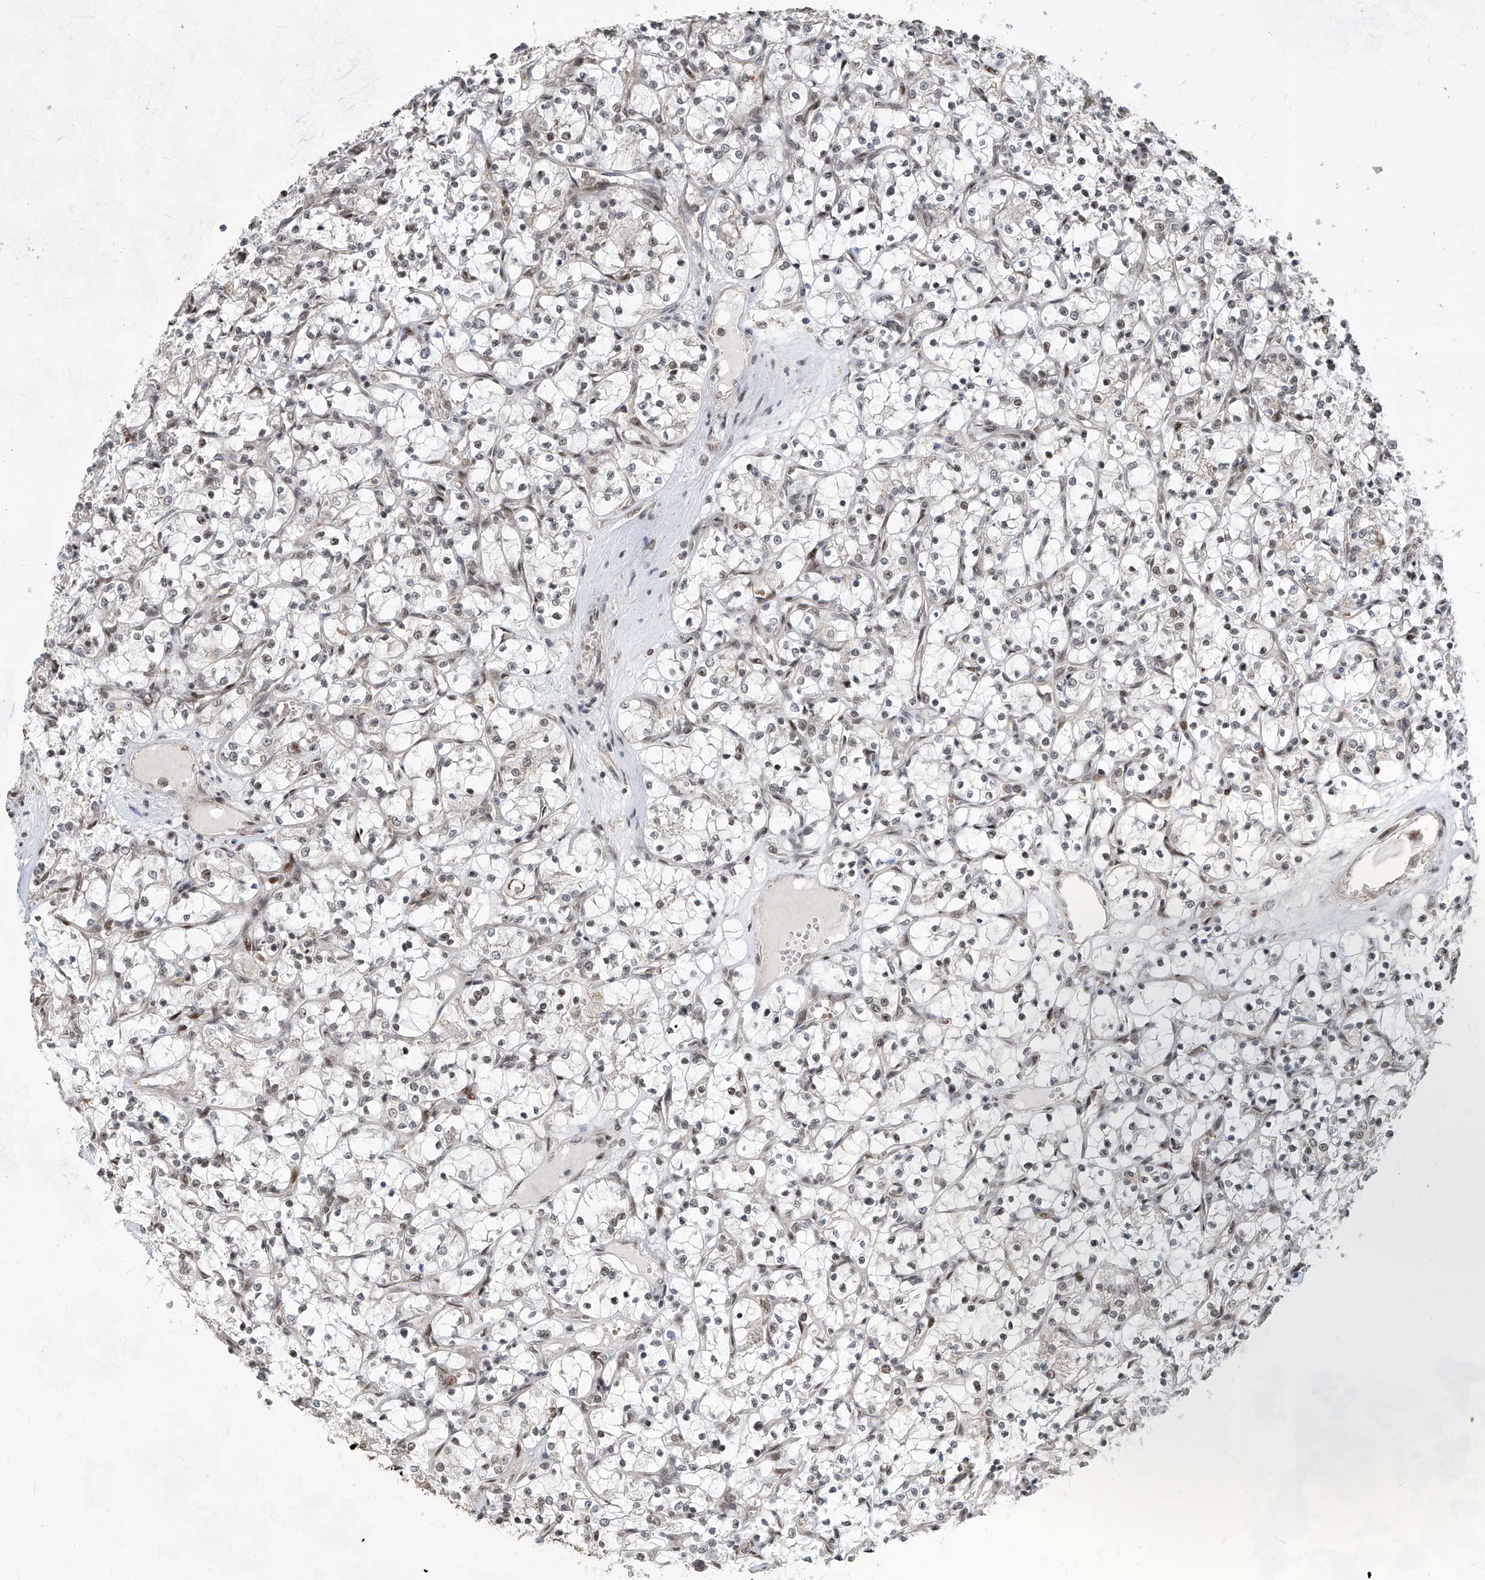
{"staining": {"intensity": "negative", "quantity": "none", "location": "none"}, "tissue": "renal cancer", "cell_type": "Tumor cells", "image_type": "cancer", "snomed": [{"axis": "morphology", "description": "Adenocarcinoma, NOS"}, {"axis": "topography", "description": "Kidney"}], "caption": "Image shows no protein staining in tumor cells of renal adenocarcinoma tissue.", "gene": "IRF2", "patient": {"sex": "female", "age": 69}}